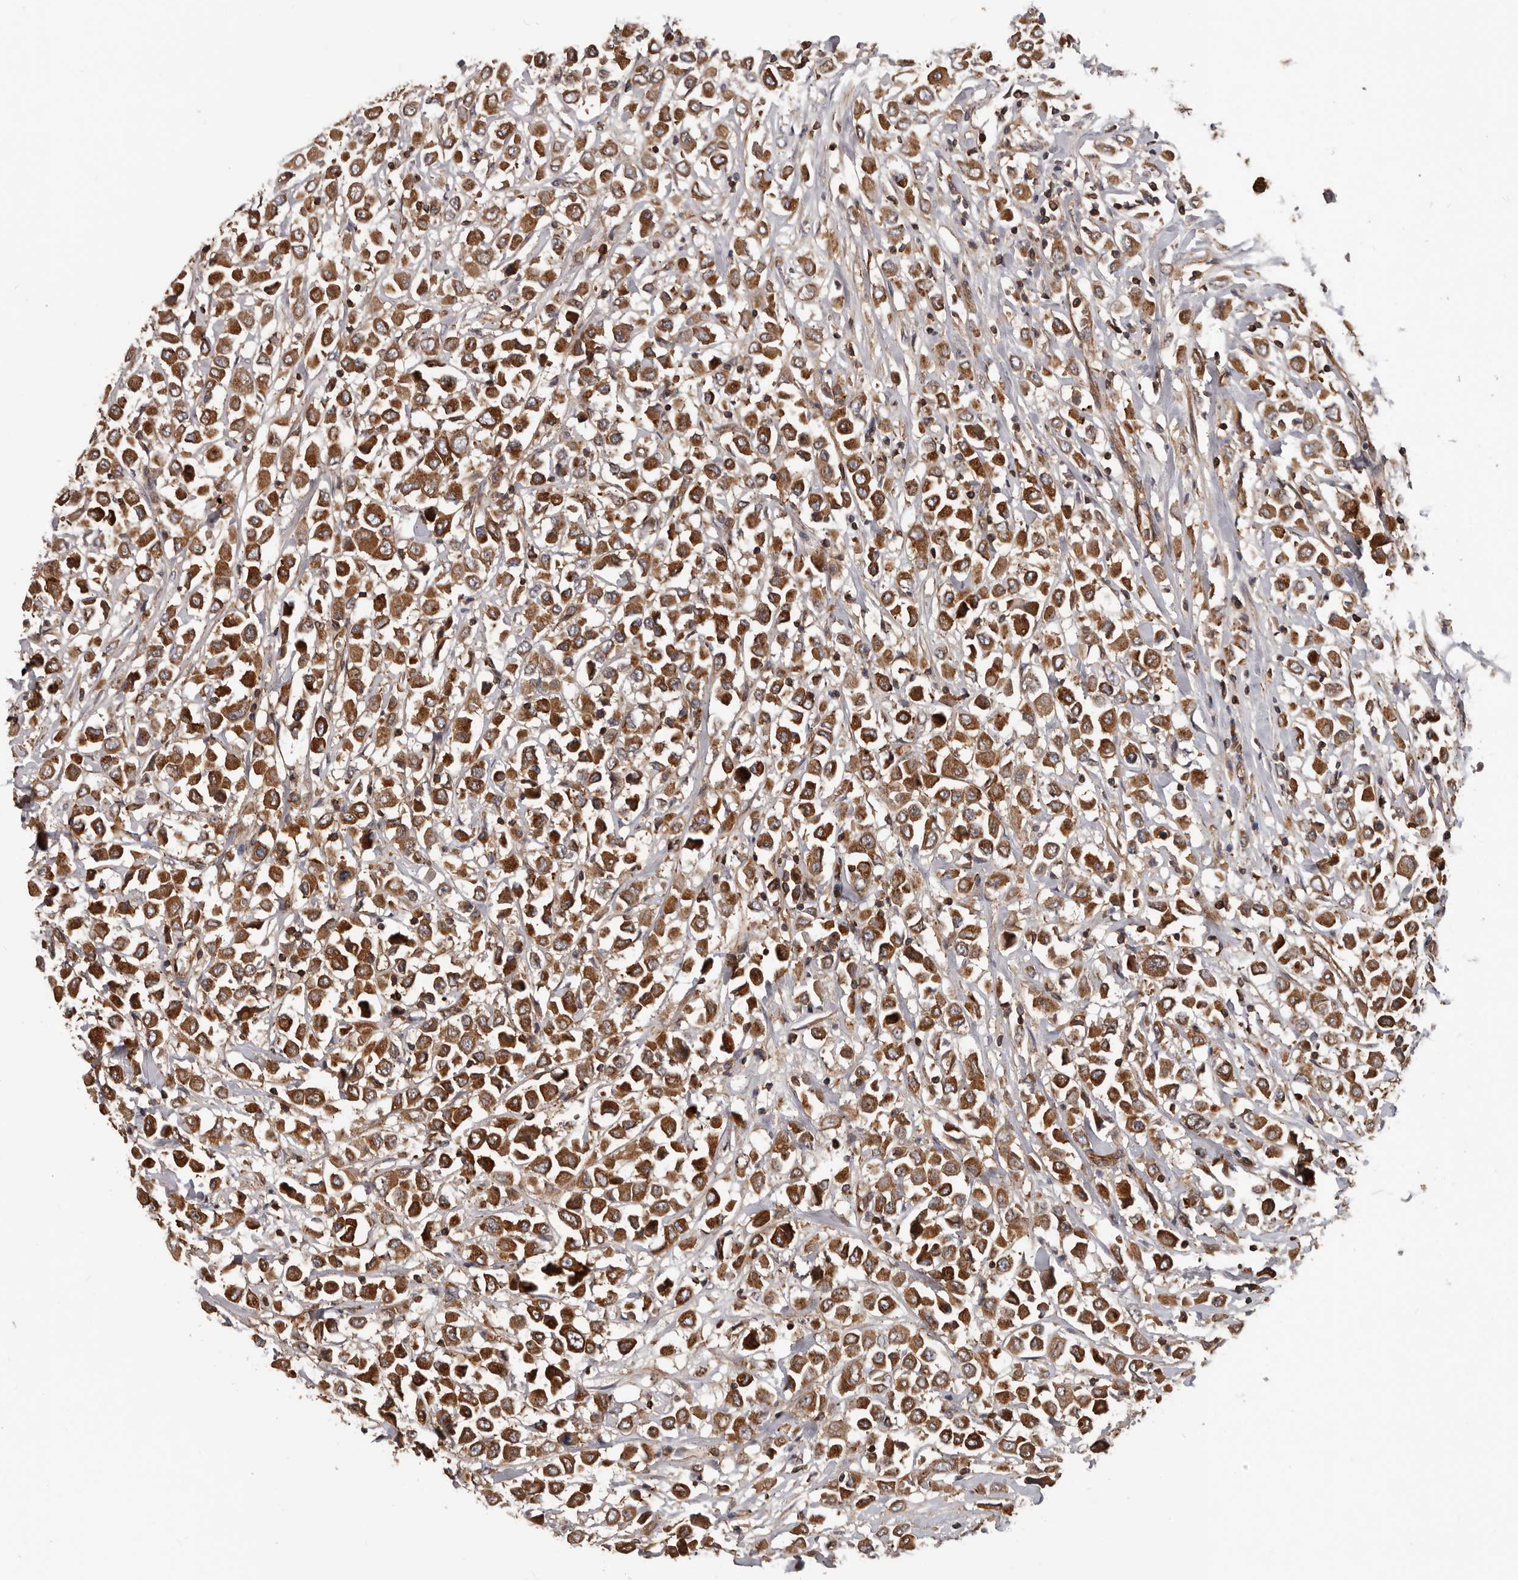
{"staining": {"intensity": "strong", "quantity": ">75%", "location": "cytoplasmic/membranous"}, "tissue": "breast cancer", "cell_type": "Tumor cells", "image_type": "cancer", "snomed": [{"axis": "morphology", "description": "Duct carcinoma"}, {"axis": "topography", "description": "Breast"}], "caption": "Breast cancer (intraductal carcinoma) stained with DAB (3,3'-diaminobenzidine) IHC shows high levels of strong cytoplasmic/membranous positivity in approximately >75% of tumor cells. The staining is performed using DAB (3,3'-diaminobenzidine) brown chromogen to label protein expression. The nuclei are counter-stained blue using hematoxylin.", "gene": "PNRC2", "patient": {"sex": "female", "age": 61}}